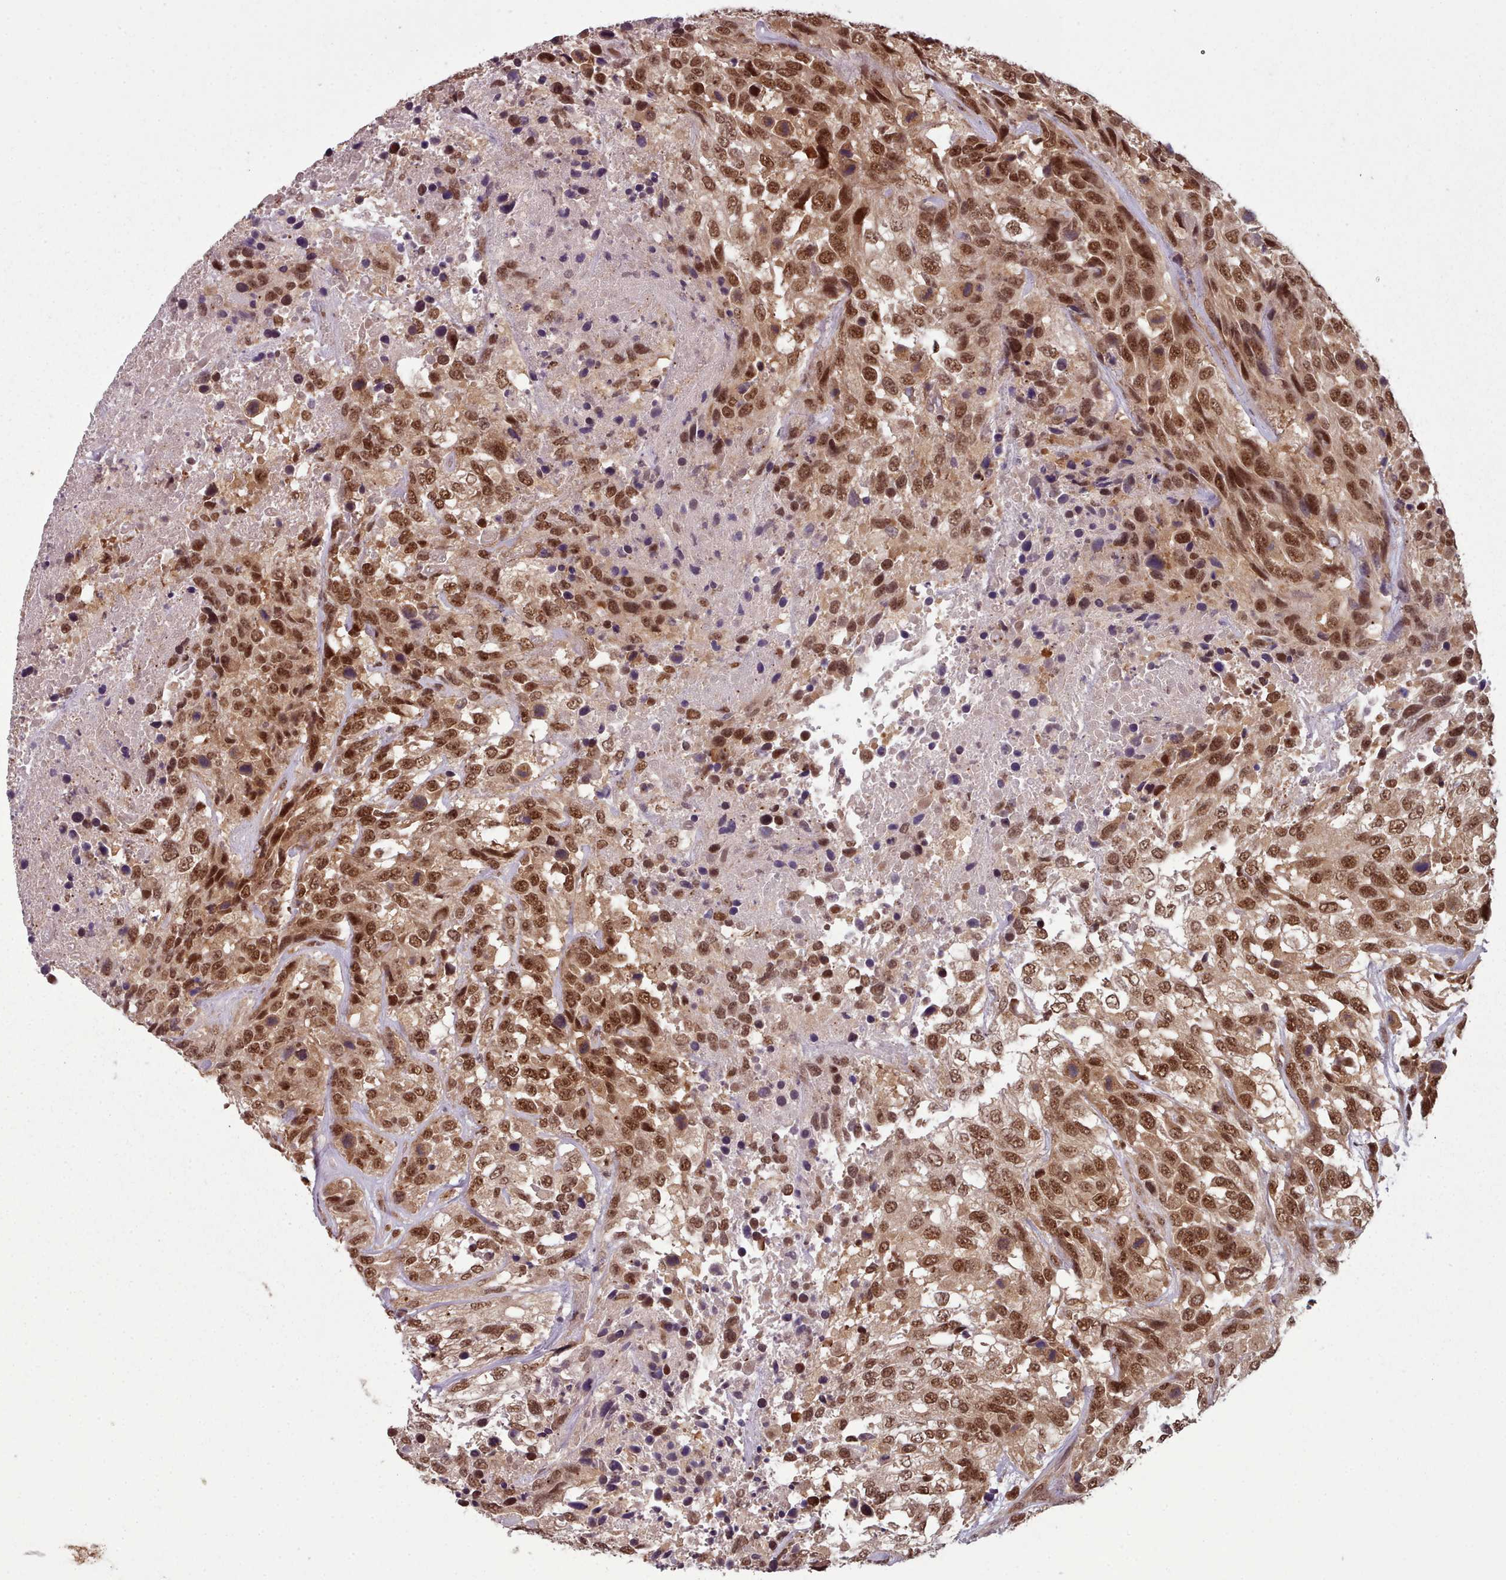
{"staining": {"intensity": "moderate", "quantity": ">75%", "location": "nuclear"}, "tissue": "urothelial cancer", "cell_type": "Tumor cells", "image_type": "cancer", "snomed": [{"axis": "morphology", "description": "Urothelial carcinoma, High grade"}, {"axis": "topography", "description": "Urinary bladder"}], "caption": "Immunohistochemical staining of urothelial cancer exhibits moderate nuclear protein expression in about >75% of tumor cells.", "gene": "DHX8", "patient": {"sex": "female", "age": 70}}